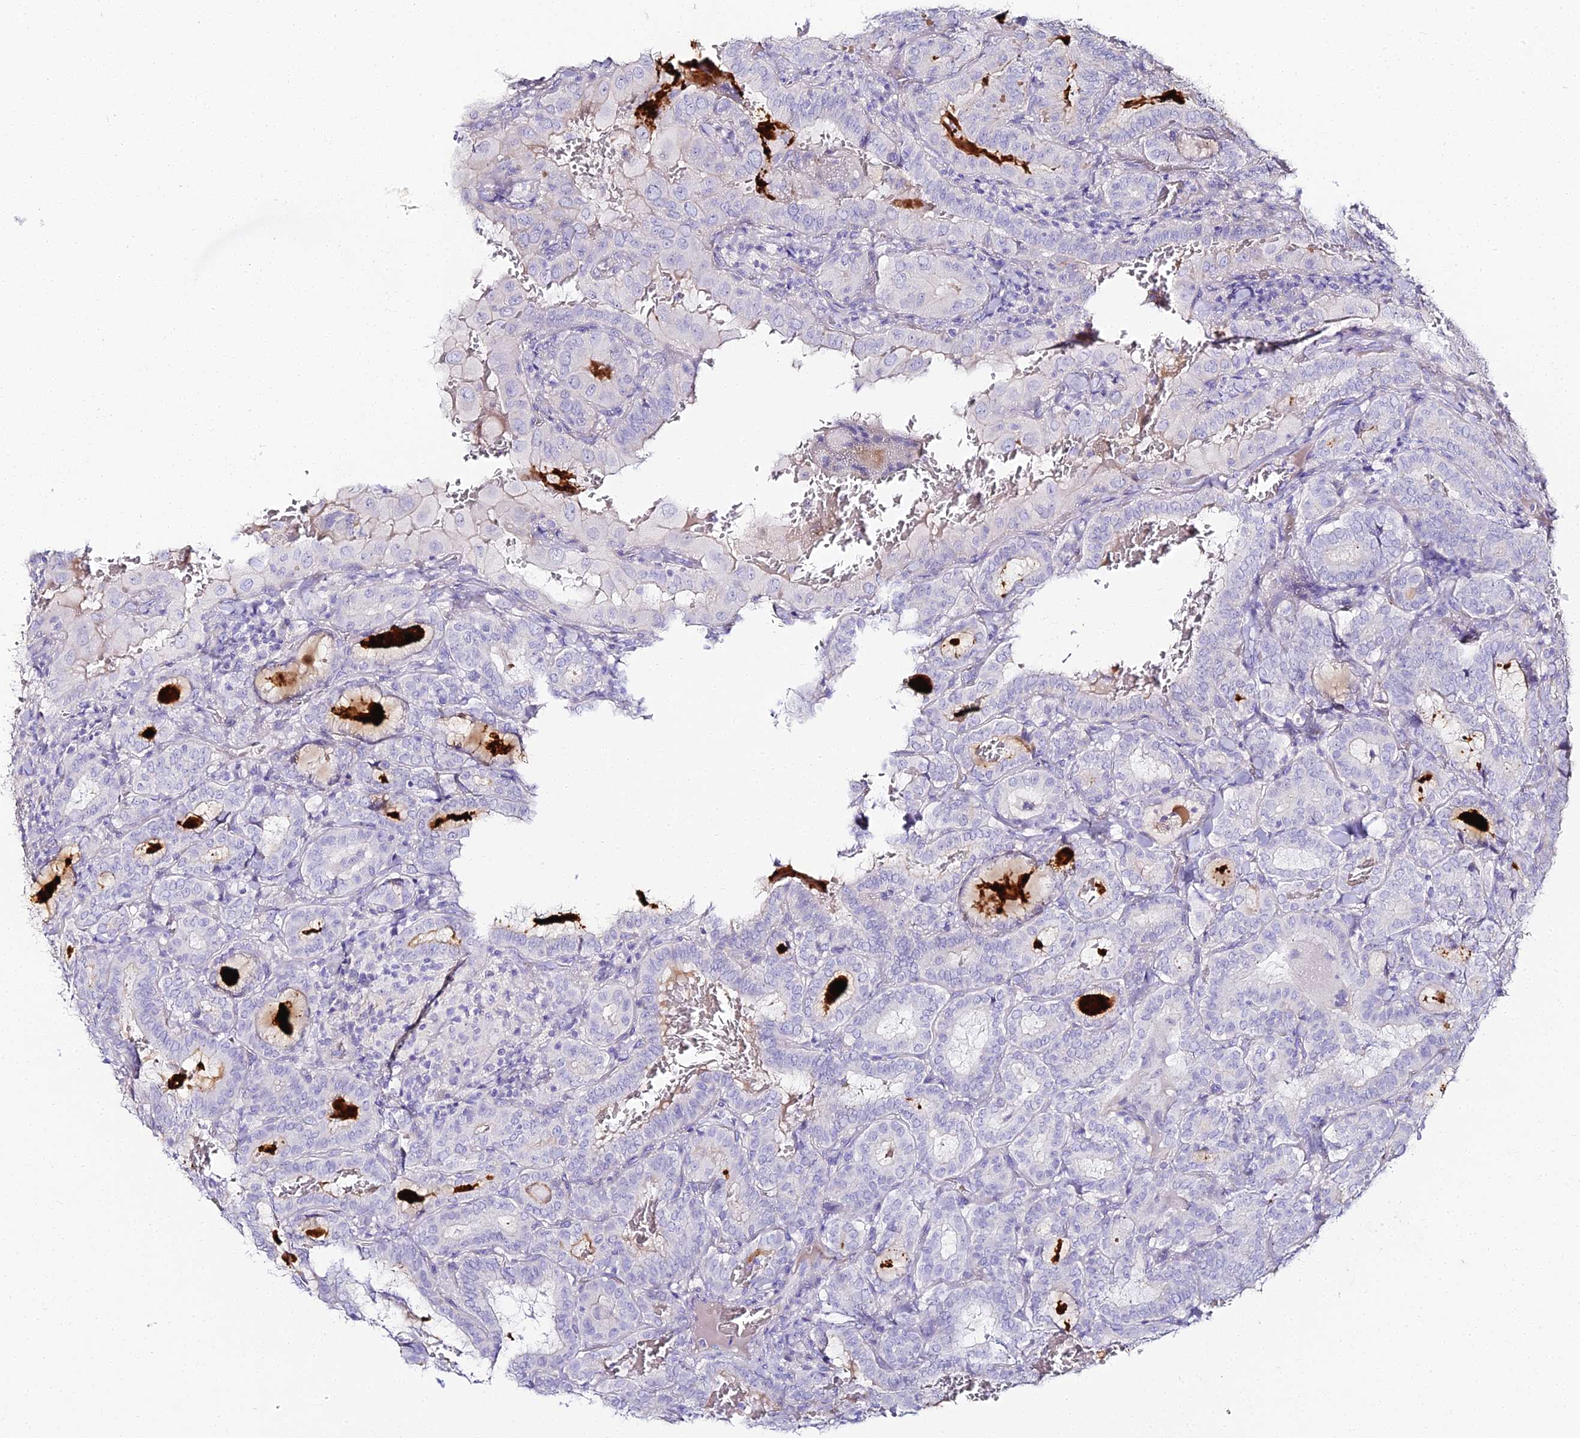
{"staining": {"intensity": "negative", "quantity": "none", "location": "none"}, "tissue": "thyroid cancer", "cell_type": "Tumor cells", "image_type": "cancer", "snomed": [{"axis": "morphology", "description": "Papillary adenocarcinoma, NOS"}, {"axis": "topography", "description": "Thyroid gland"}], "caption": "Thyroid papillary adenocarcinoma was stained to show a protein in brown. There is no significant positivity in tumor cells.", "gene": "ALPG", "patient": {"sex": "female", "age": 72}}